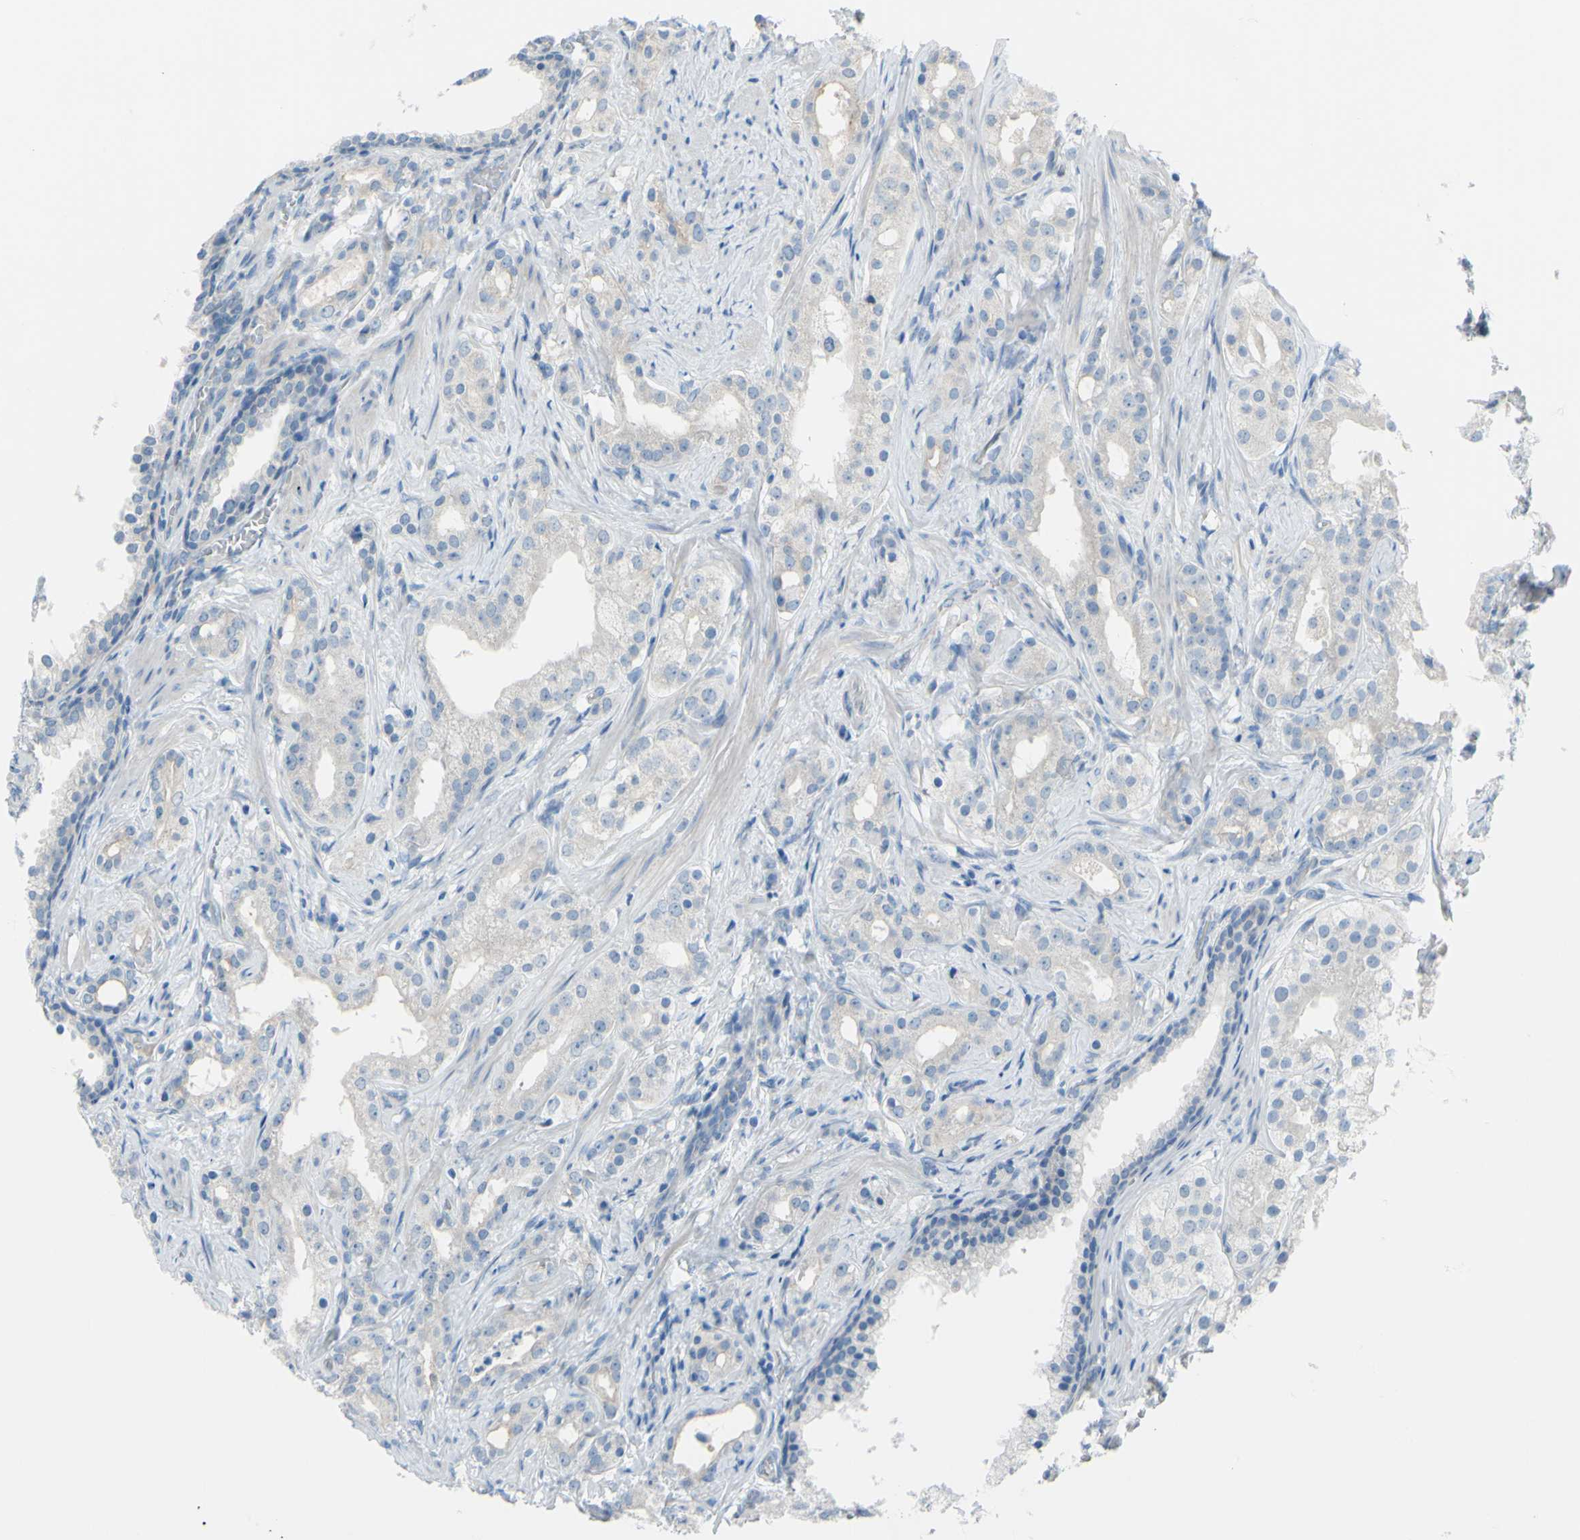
{"staining": {"intensity": "negative", "quantity": "none", "location": "none"}, "tissue": "prostate cancer", "cell_type": "Tumor cells", "image_type": "cancer", "snomed": [{"axis": "morphology", "description": "Adenocarcinoma, Low grade"}, {"axis": "topography", "description": "Prostate"}], "caption": "The immunohistochemistry (IHC) photomicrograph has no significant staining in tumor cells of prostate cancer tissue.", "gene": "SLC1A2", "patient": {"sex": "male", "age": 59}}